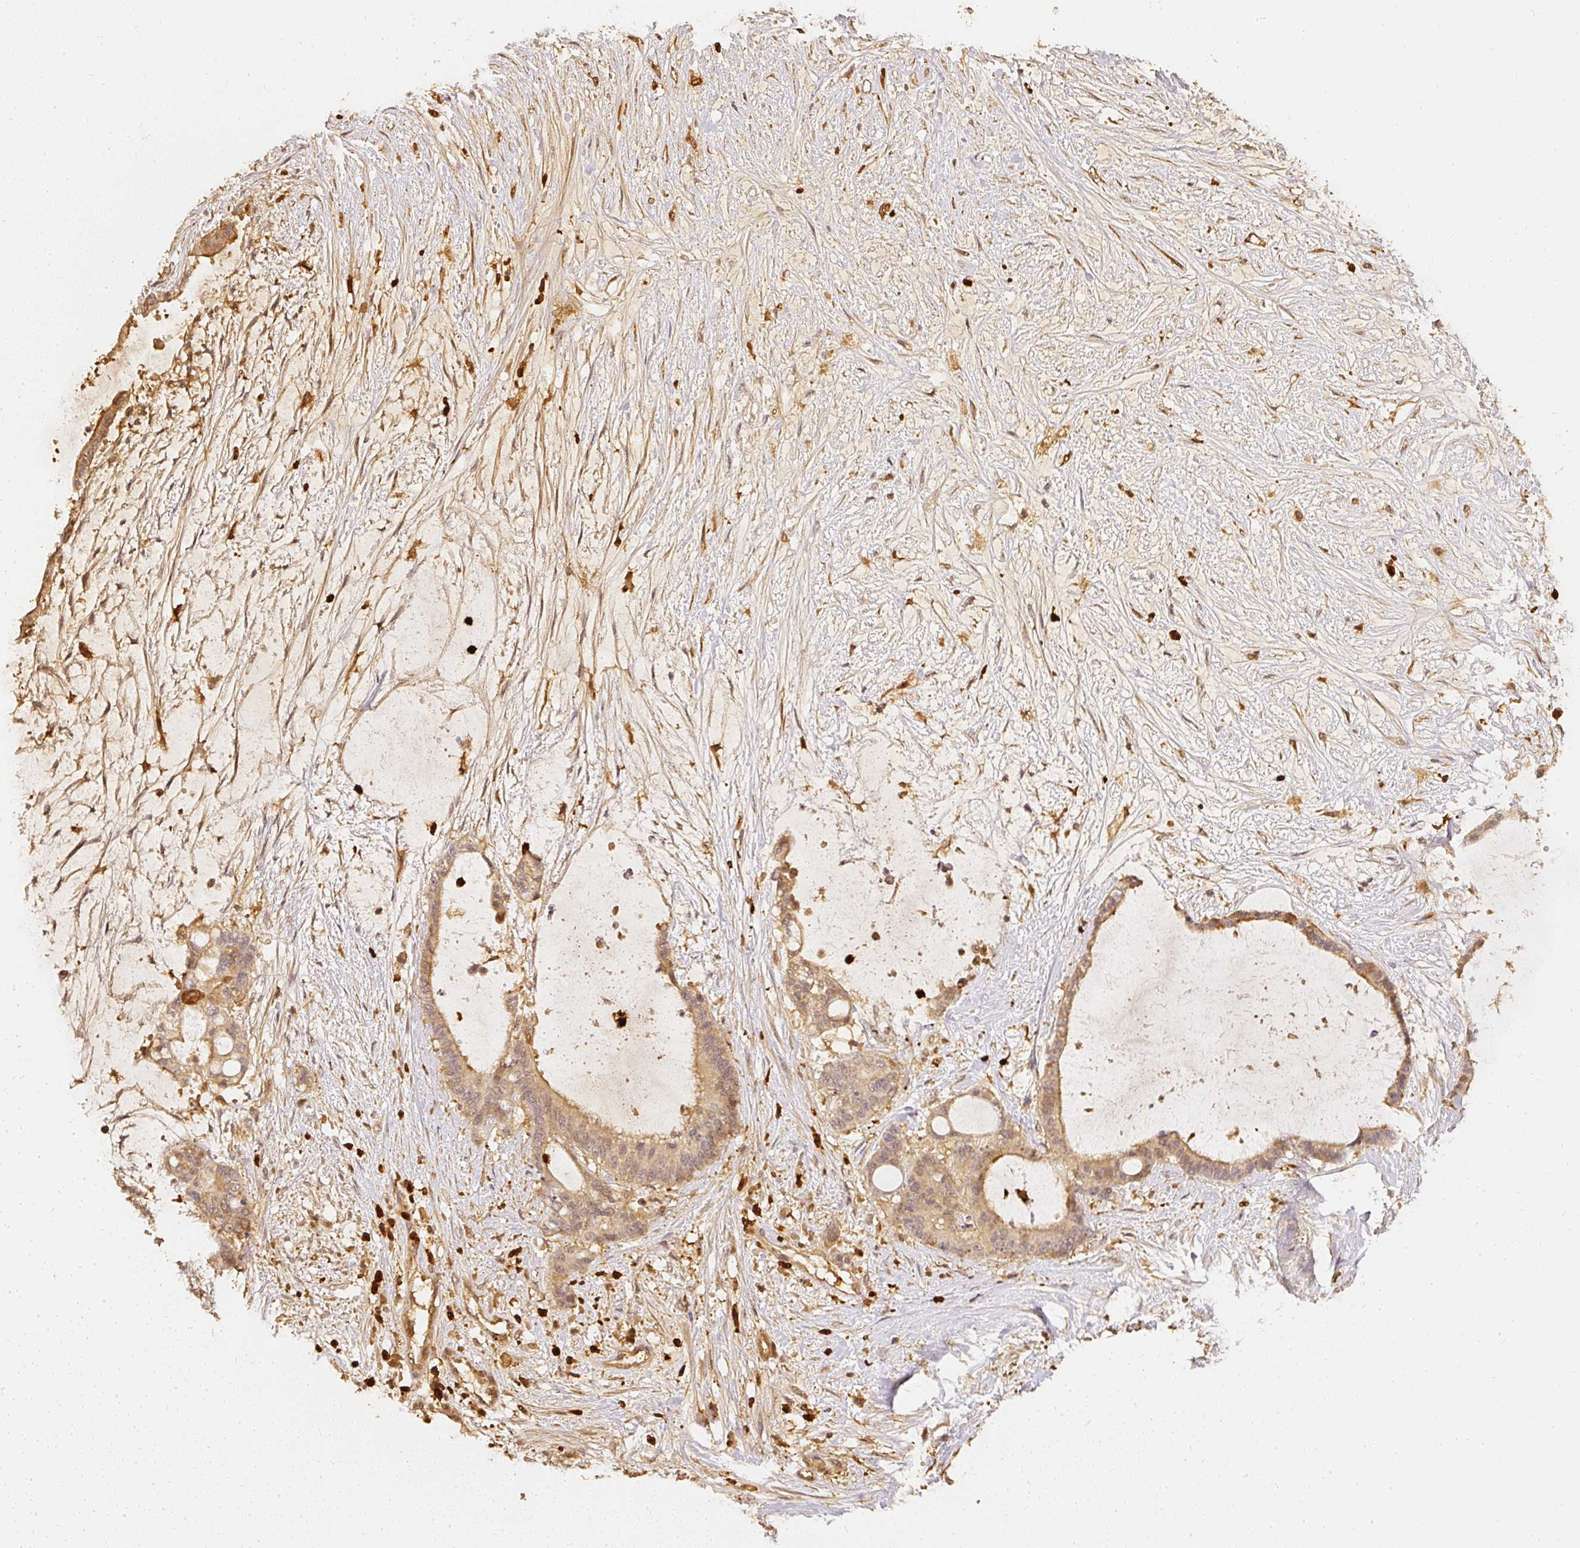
{"staining": {"intensity": "moderate", "quantity": ">75%", "location": "cytoplasmic/membranous,nuclear"}, "tissue": "liver cancer", "cell_type": "Tumor cells", "image_type": "cancer", "snomed": [{"axis": "morphology", "description": "Normal tissue, NOS"}, {"axis": "morphology", "description": "Cholangiocarcinoma"}, {"axis": "topography", "description": "Liver"}, {"axis": "topography", "description": "Peripheral nerve tissue"}], "caption": "This photomicrograph exhibits liver cholangiocarcinoma stained with immunohistochemistry (IHC) to label a protein in brown. The cytoplasmic/membranous and nuclear of tumor cells show moderate positivity for the protein. Nuclei are counter-stained blue.", "gene": "PFN1", "patient": {"sex": "female", "age": 73}}